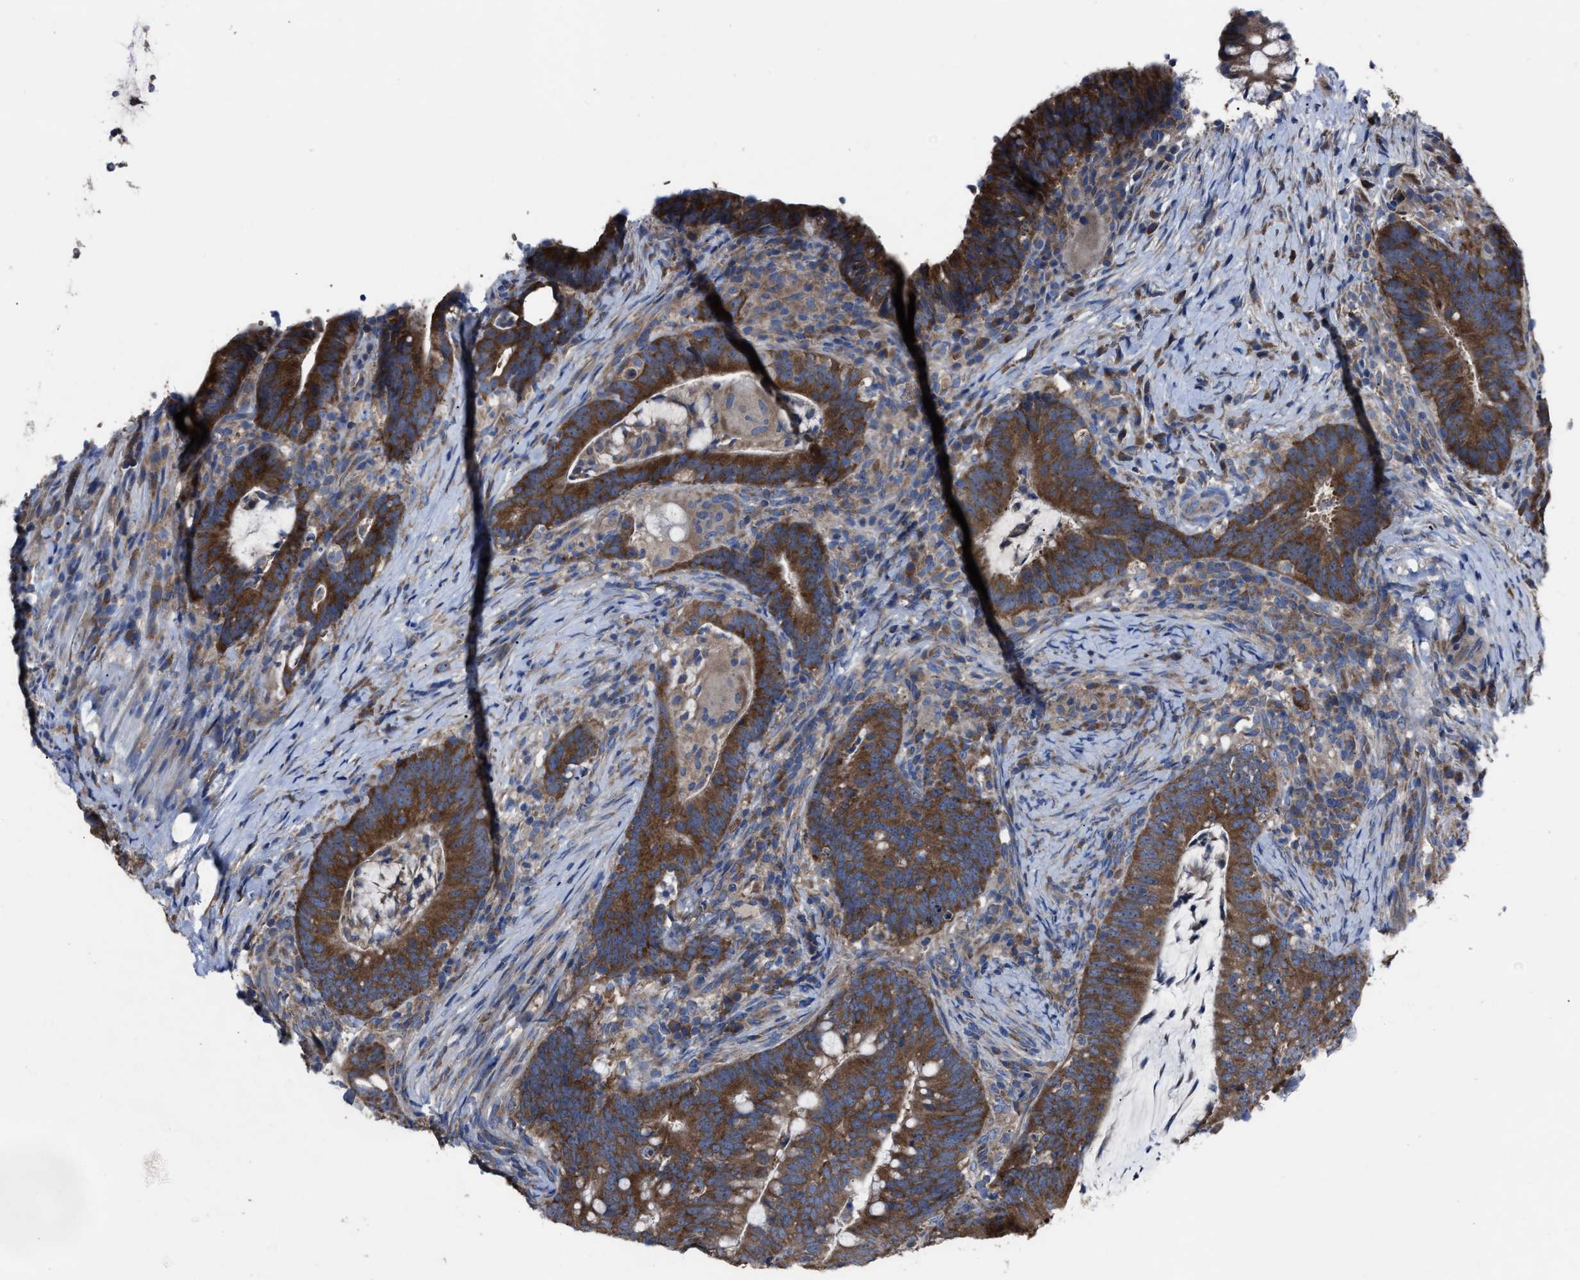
{"staining": {"intensity": "strong", "quantity": ">75%", "location": "cytoplasmic/membranous"}, "tissue": "colorectal cancer", "cell_type": "Tumor cells", "image_type": "cancer", "snomed": [{"axis": "morphology", "description": "Adenocarcinoma, NOS"}, {"axis": "topography", "description": "Colon"}], "caption": "Immunohistochemical staining of adenocarcinoma (colorectal) displays high levels of strong cytoplasmic/membranous positivity in approximately >75% of tumor cells.", "gene": "UPF1", "patient": {"sex": "female", "age": 66}}